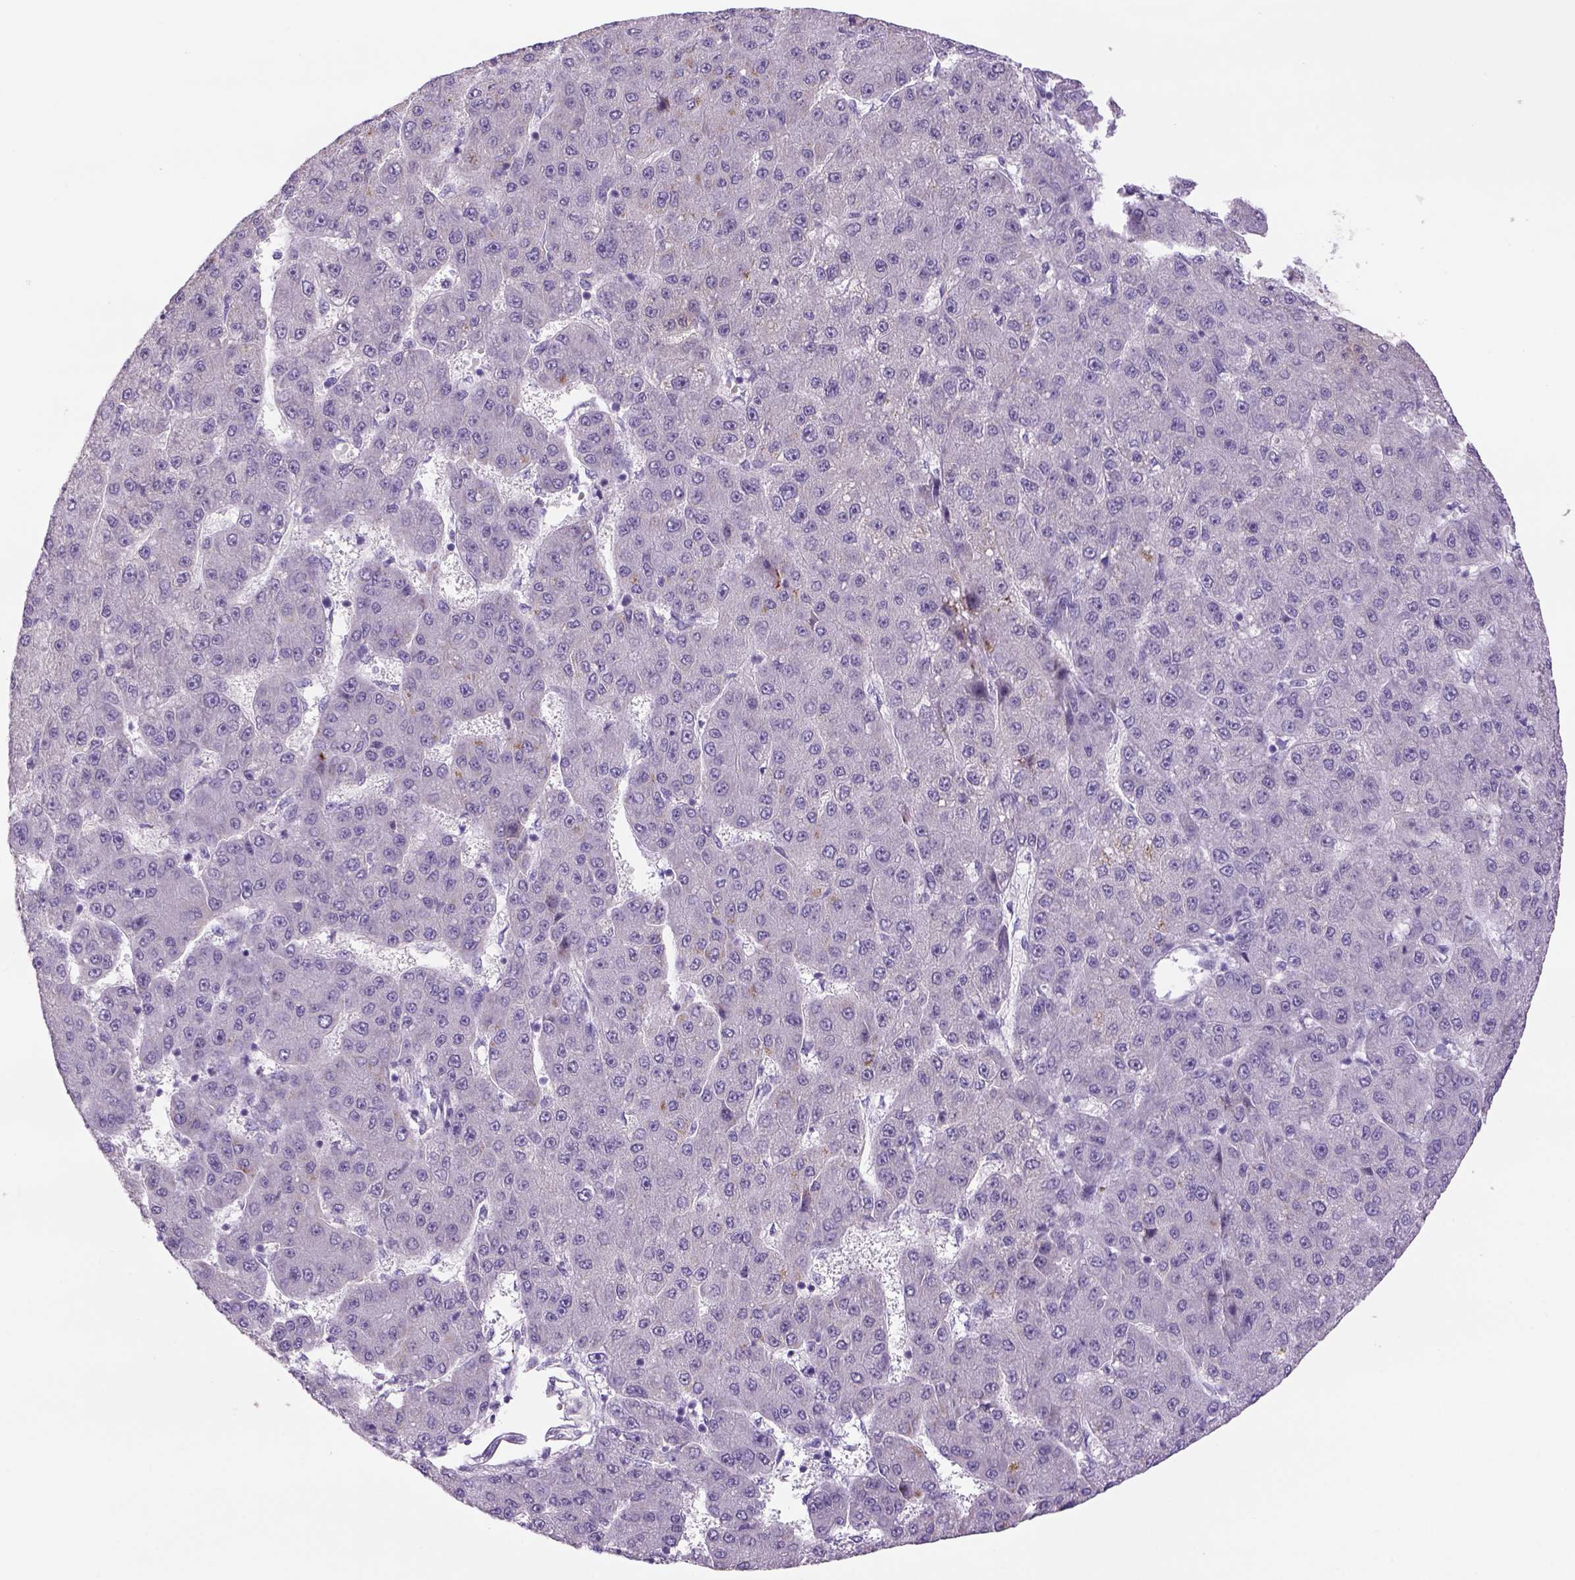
{"staining": {"intensity": "negative", "quantity": "none", "location": "none"}, "tissue": "liver cancer", "cell_type": "Tumor cells", "image_type": "cancer", "snomed": [{"axis": "morphology", "description": "Carcinoma, Hepatocellular, NOS"}, {"axis": "topography", "description": "Liver"}], "caption": "Immunohistochemistry photomicrograph of human liver hepatocellular carcinoma stained for a protein (brown), which shows no expression in tumor cells.", "gene": "DBH", "patient": {"sex": "male", "age": 67}}